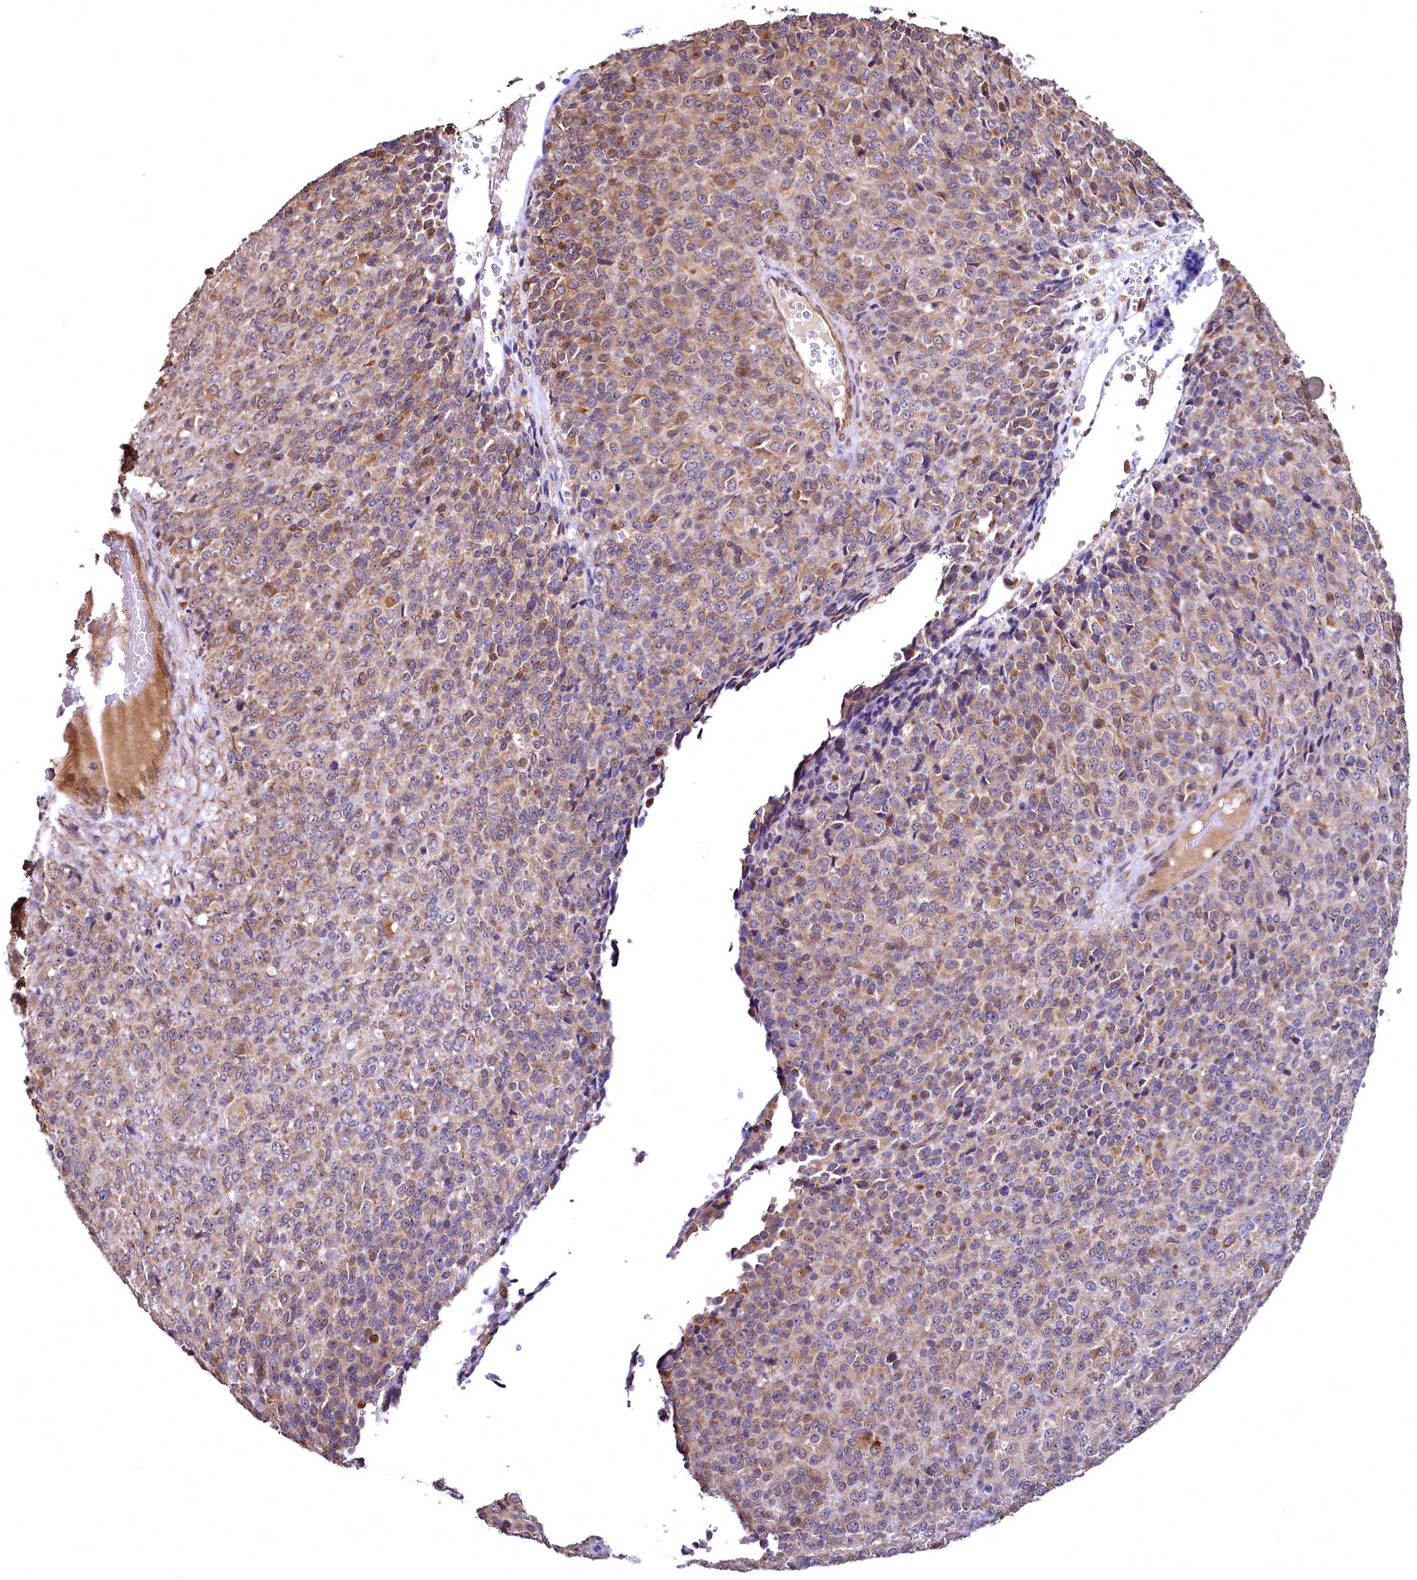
{"staining": {"intensity": "weak", "quantity": ">75%", "location": "cytoplasmic/membranous"}, "tissue": "melanoma", "cell_type": "Tumor cells", "image_type": "cancer", "snomed": [{"axis": "morphology", "description": "Malignant melanoma, Metastatic site"}, {"axis": "topography", "description": "Brain"}], "caption": "Protein analysis of melanoma tissue shows weak cytoplasmic/membranous staining in approximately >75% of tumor cells. (brown staining indicates protein expression, while blue staining denotes nuclei).", "gene": "TBCEL", "patient": {"sex": "female", "age": 56}}